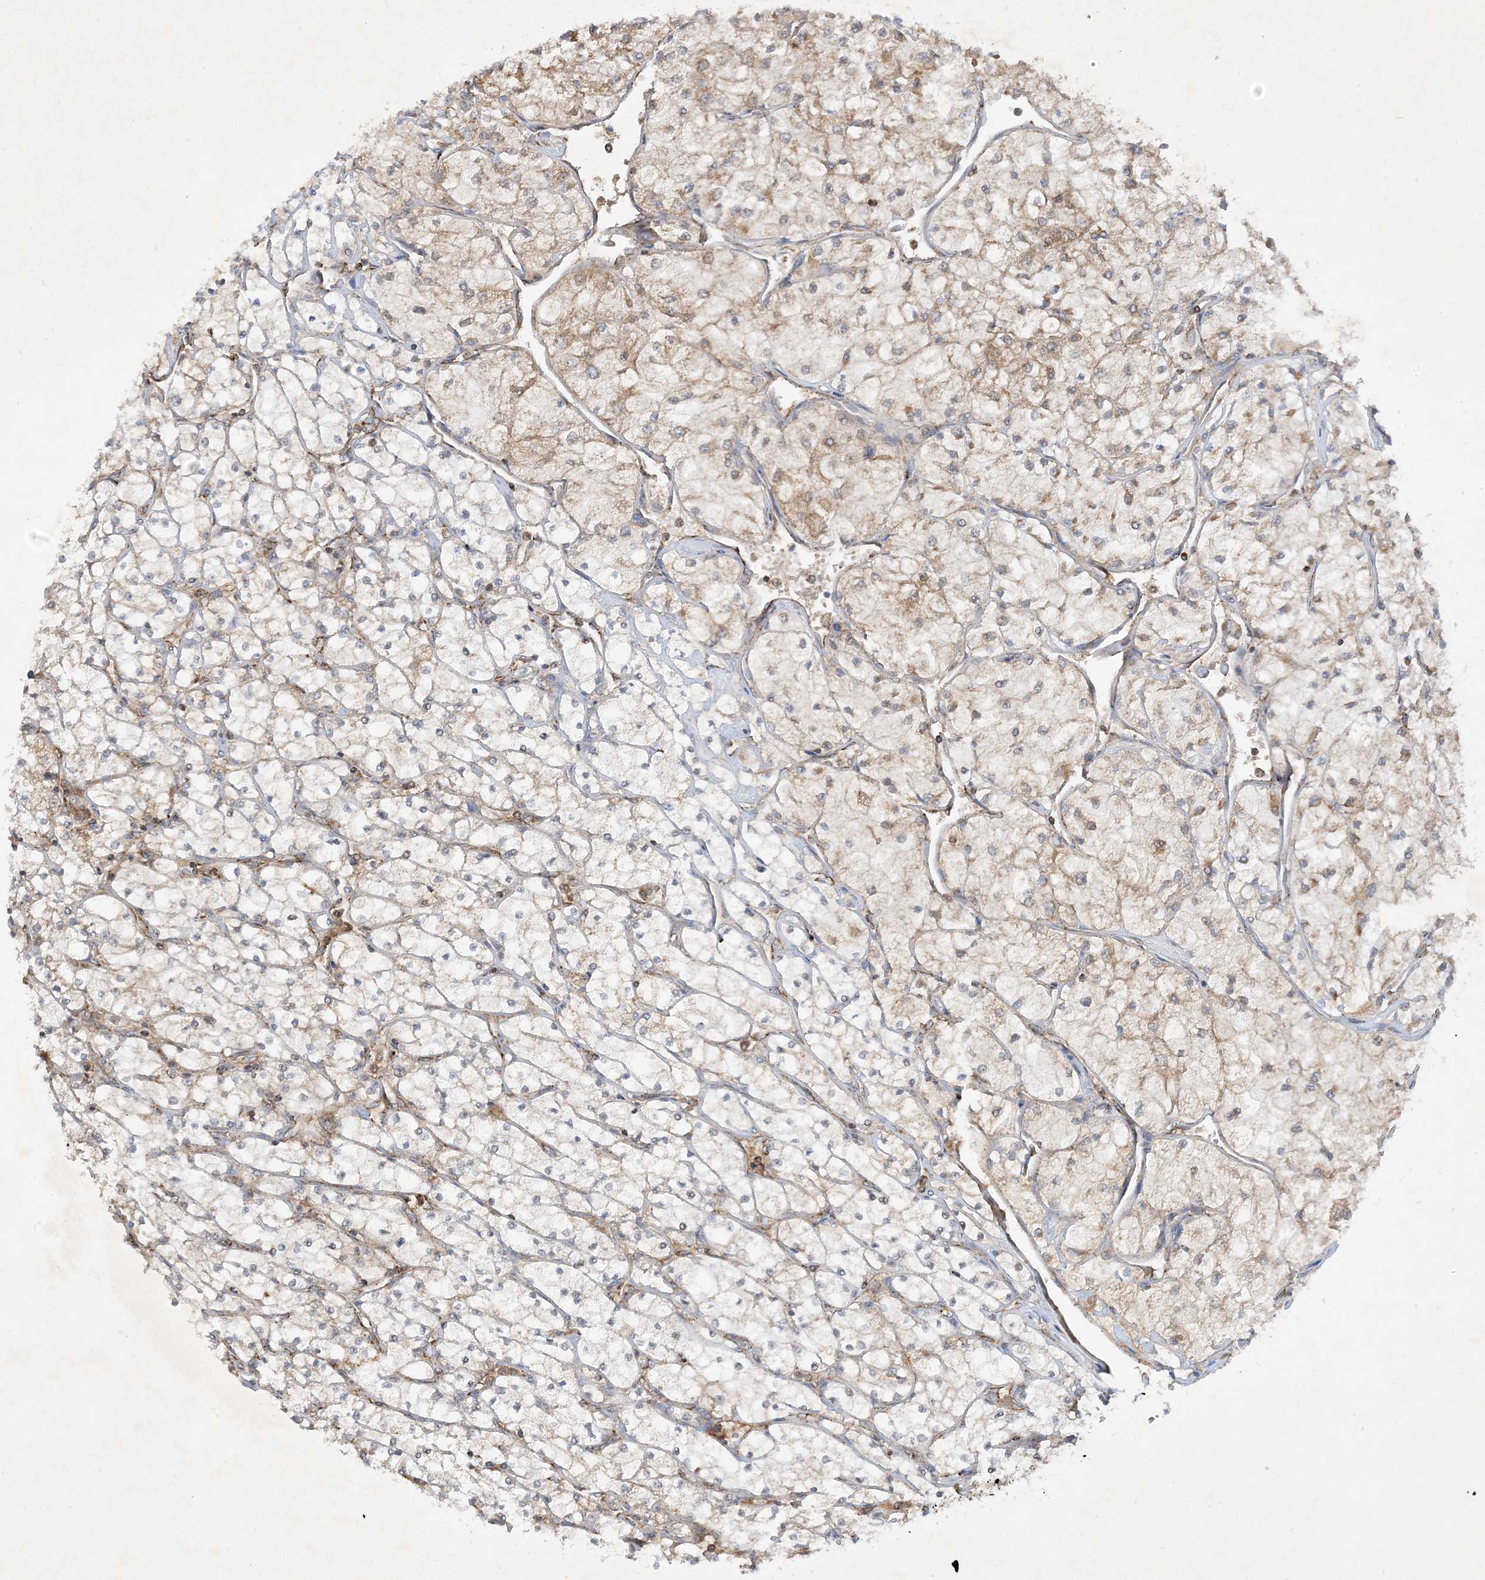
{"staining": {"intensity": "weak", "quantity": "25%-75%", "location": "cytoplasmic/membranous"}, "tissue": "renal cancer", "cell_type": "Tumor cells", "image_type": "cancer", "snomed": [{"axis": "morphology", "description": "Adenocarcinoma, NOS"}, {"axis": "topography", "description": "Kidney"}], "caption": "Renal cancer stained with immunohistochemistry shows weak cytoplasmic/membranous expression in approximately 25%-75% of tumor cells. (Brightfield microscopy of DAB IHC at high magnification).", "gene": "NDUFAF3", "patient": {"sex": "male", "age": 80}}